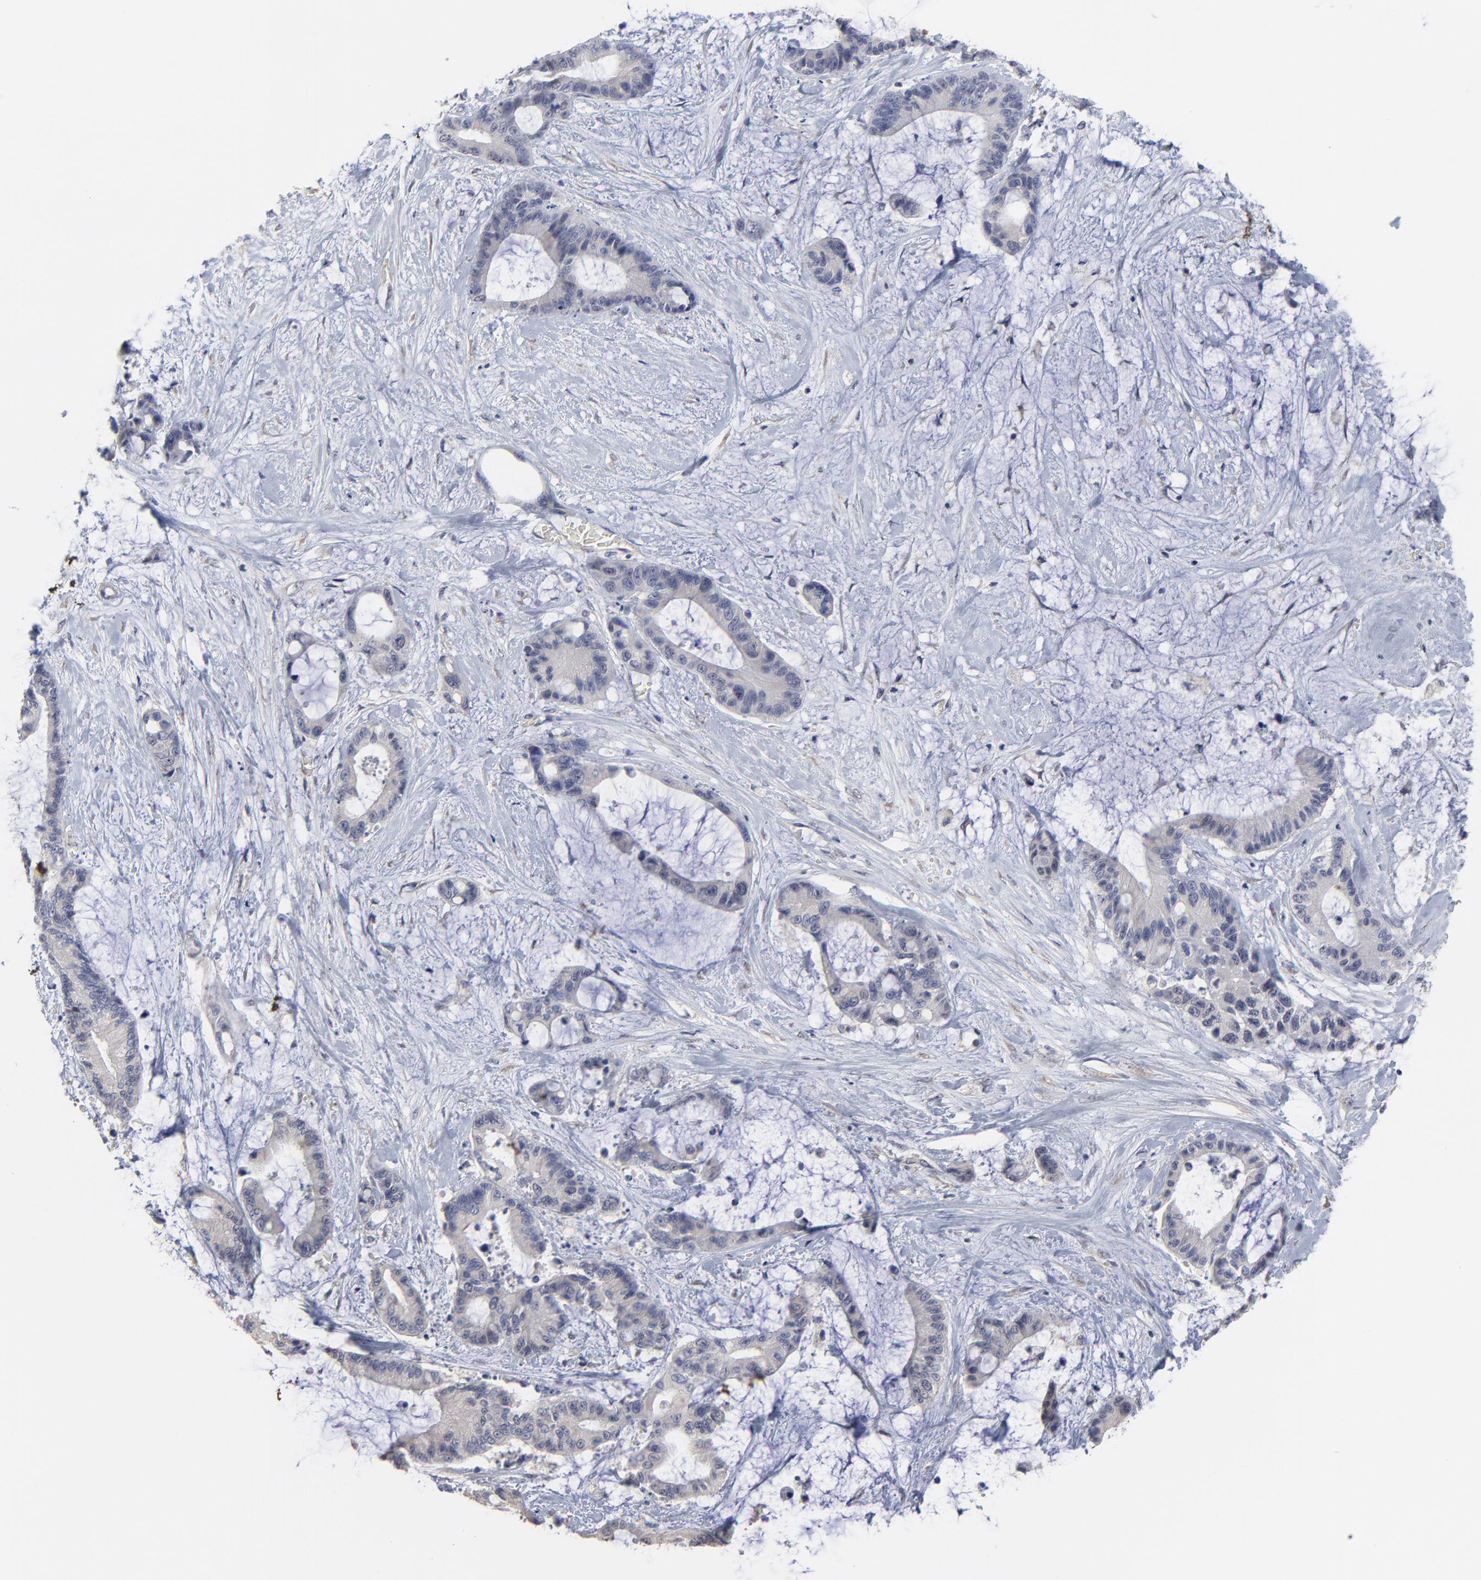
{"staining": {"intensity": "negative", "quantity": "none", "location": "none"}, "tissue": "liver cancer", "cell_type": "Tumor cells", "image_type": "cancer", "snomed": [{"axis": "morphology", "description": "Cholangiocarcinoma"}, {"axis": "topography", "description": "Liver"}], "caption": "IHC photomicrograph of human liver cancer (cholangiocarcinoma) stained for a protein (brown), which shows no positivity in tumor cells.", "gene": "MAGEA10", "patient": {"sex": "female", "age": 73}}